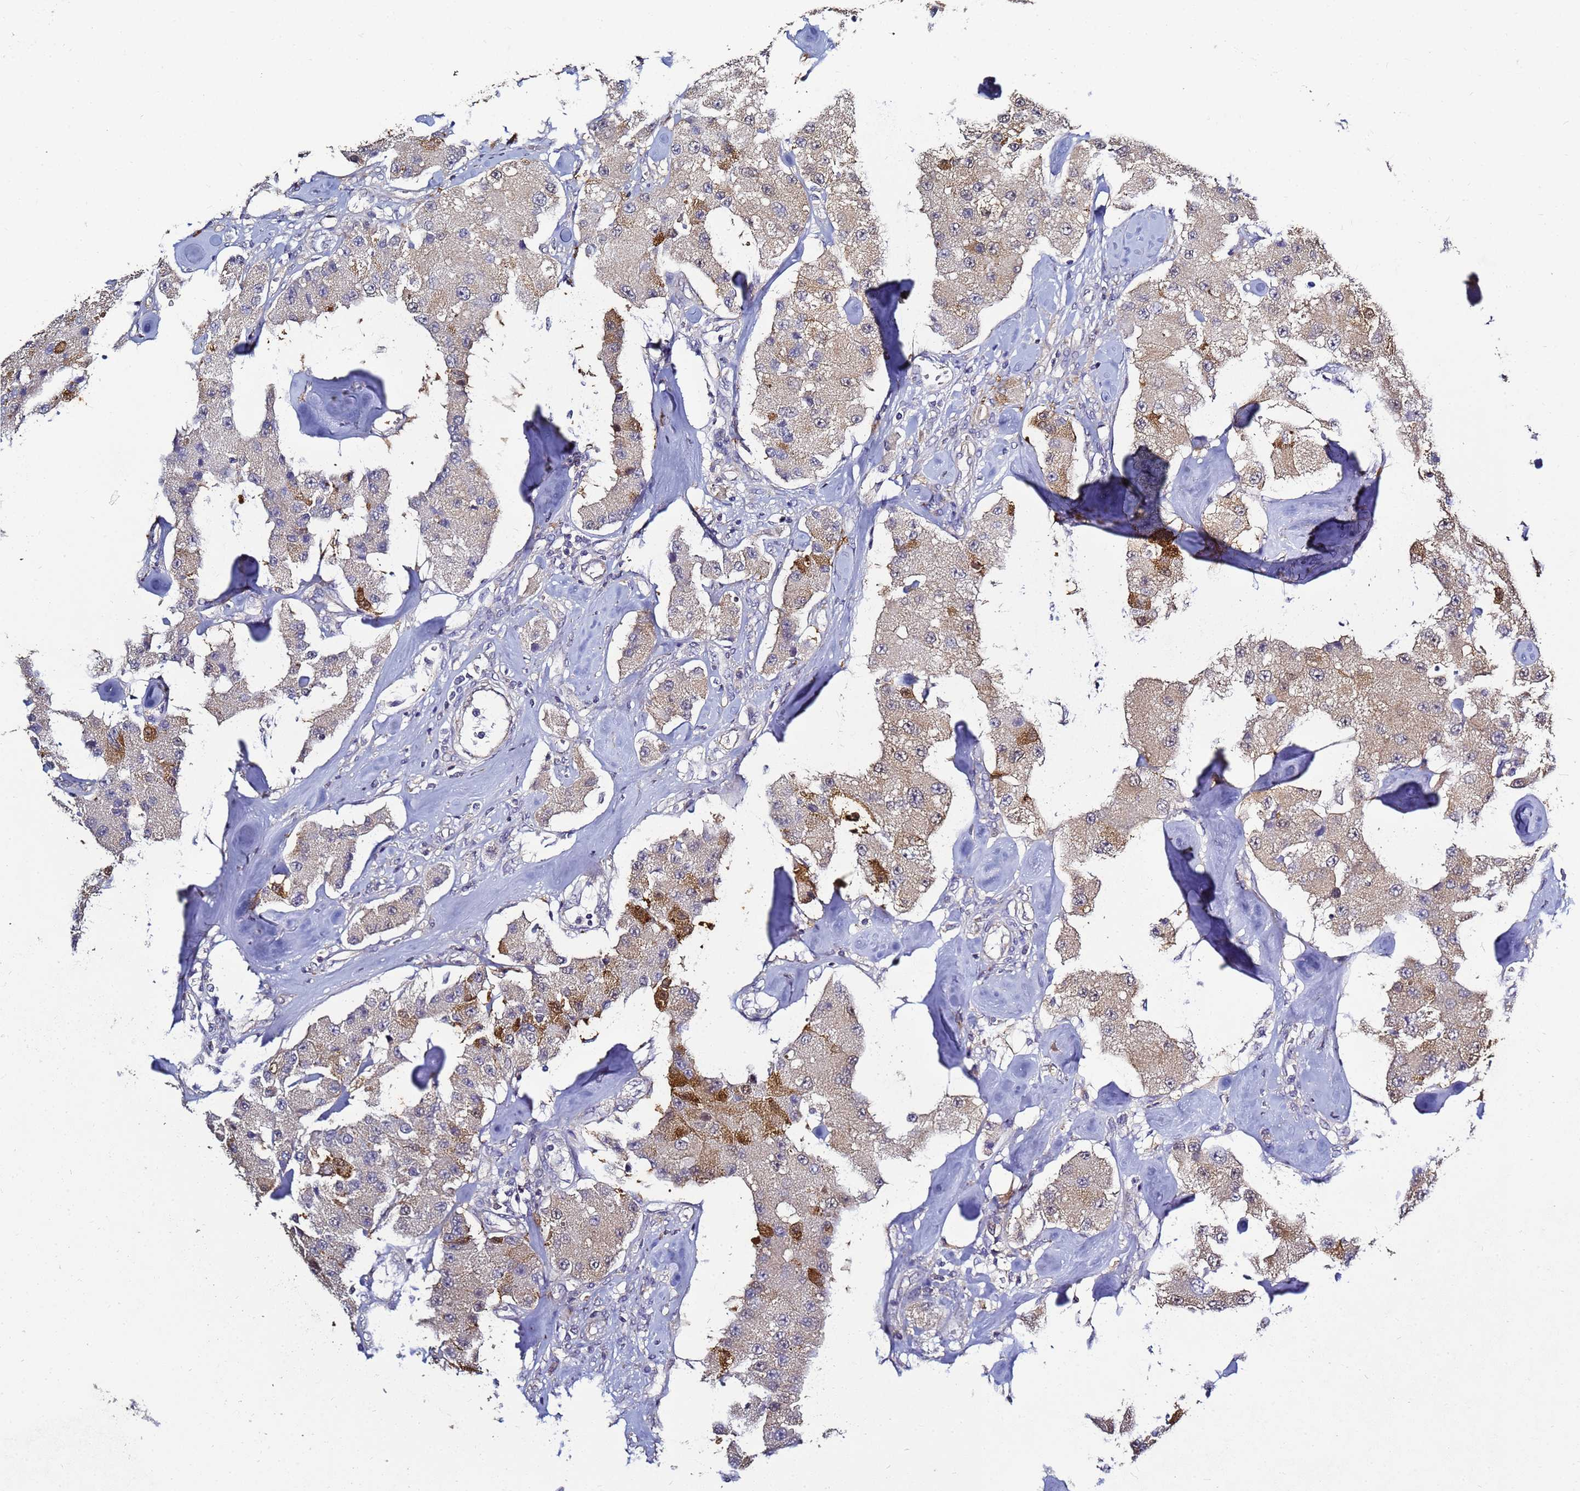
{"staining": {"intensity": "moderate", "quantity": "<25%", "location": "cytoplasmic/membranous"}, "tissue": "carcinoid", "cell_type": "Tumor cells", "image_type": "cancer", "snomed": [{"axis": "morphology", "description": "Carcinoid, malignant, NOS"}, {"axis": "topography", "description": "Pancreas"}], "caption": "DAB (3,3'-diaminobenzidine) immunohistochemical staining of carcinoid reveals moderate cytoplasmic/membranous protein positivity in approximately <25% of tumor cells. (DAB IHC, brown staining for protein, blue staining for nuclei).", "gene": "ENOPH1", "patient": {"sex": "male", "age": 41}}